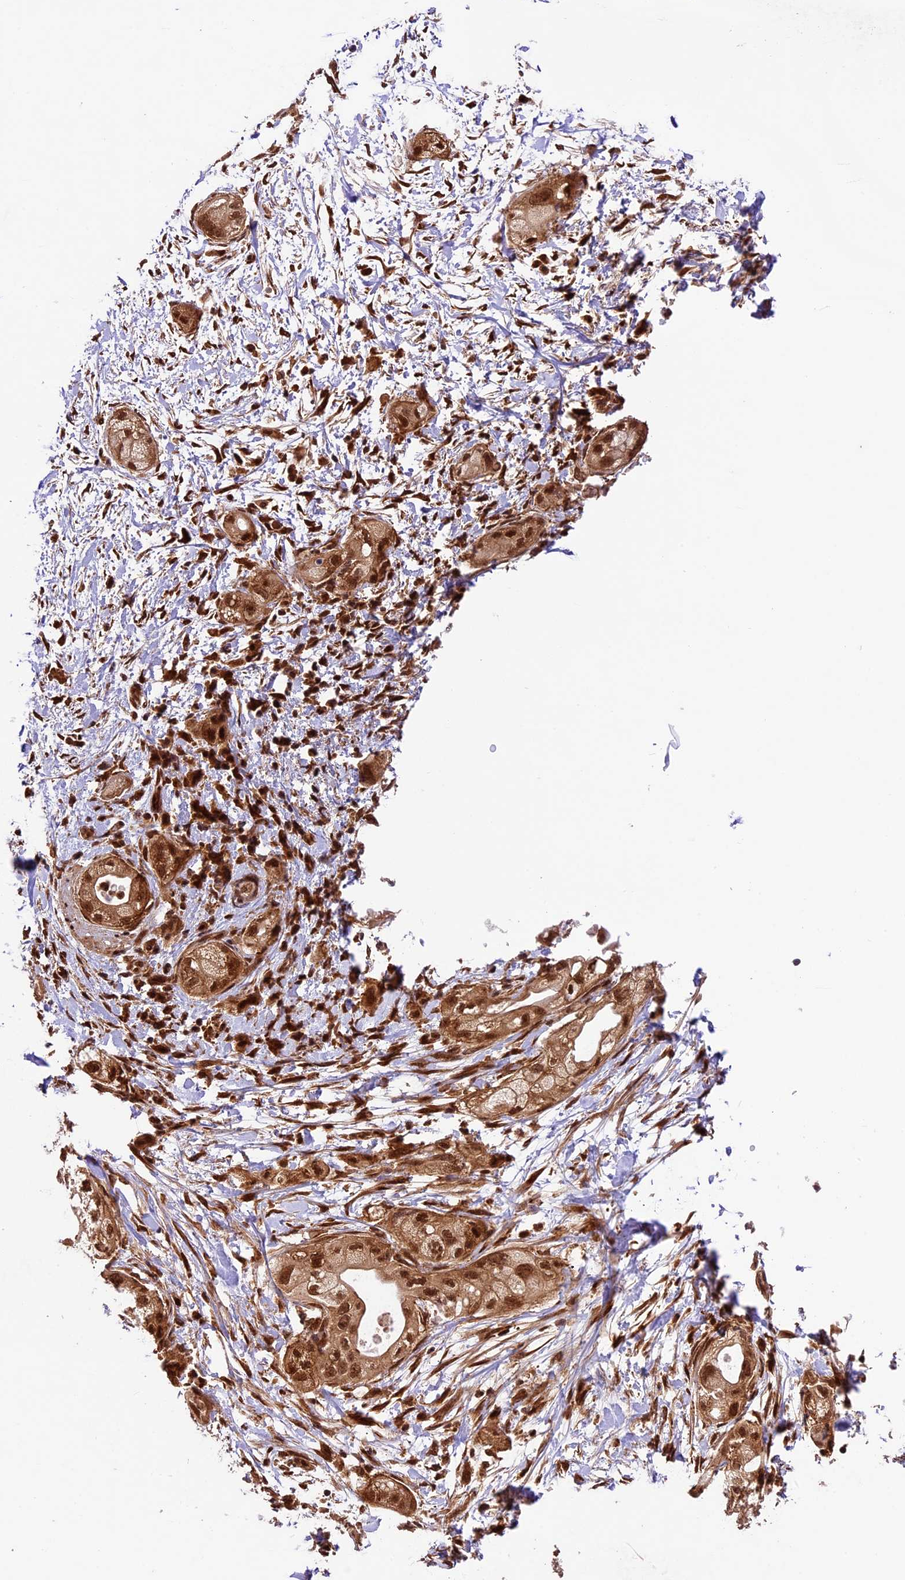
{"staining": {"intensity": "moderate", "quantity": ">75%", "location": "cytoplasmic/membranous,nuclear"}, "tissue": "pancreatic cancer", "cell_type": "Tumor cells", "image_type": "cancer", "snomed": [{"axis": "morphology", "description": "Adenocarcinoma, NOS"}, {"axis": "topography", "description": "Pancreas"}], "caption": "Immunohistochemistry (IHC) histopathology image of human adenocarcinoma (pancreatic) stained for a protein (brown), which exhibits medium levels of moderate cytoplasmic/membranous and nuclear expression in about >75% of tumor cells.", "gene": "DHX38", "patient": {"sex": "male", "age": 58}}